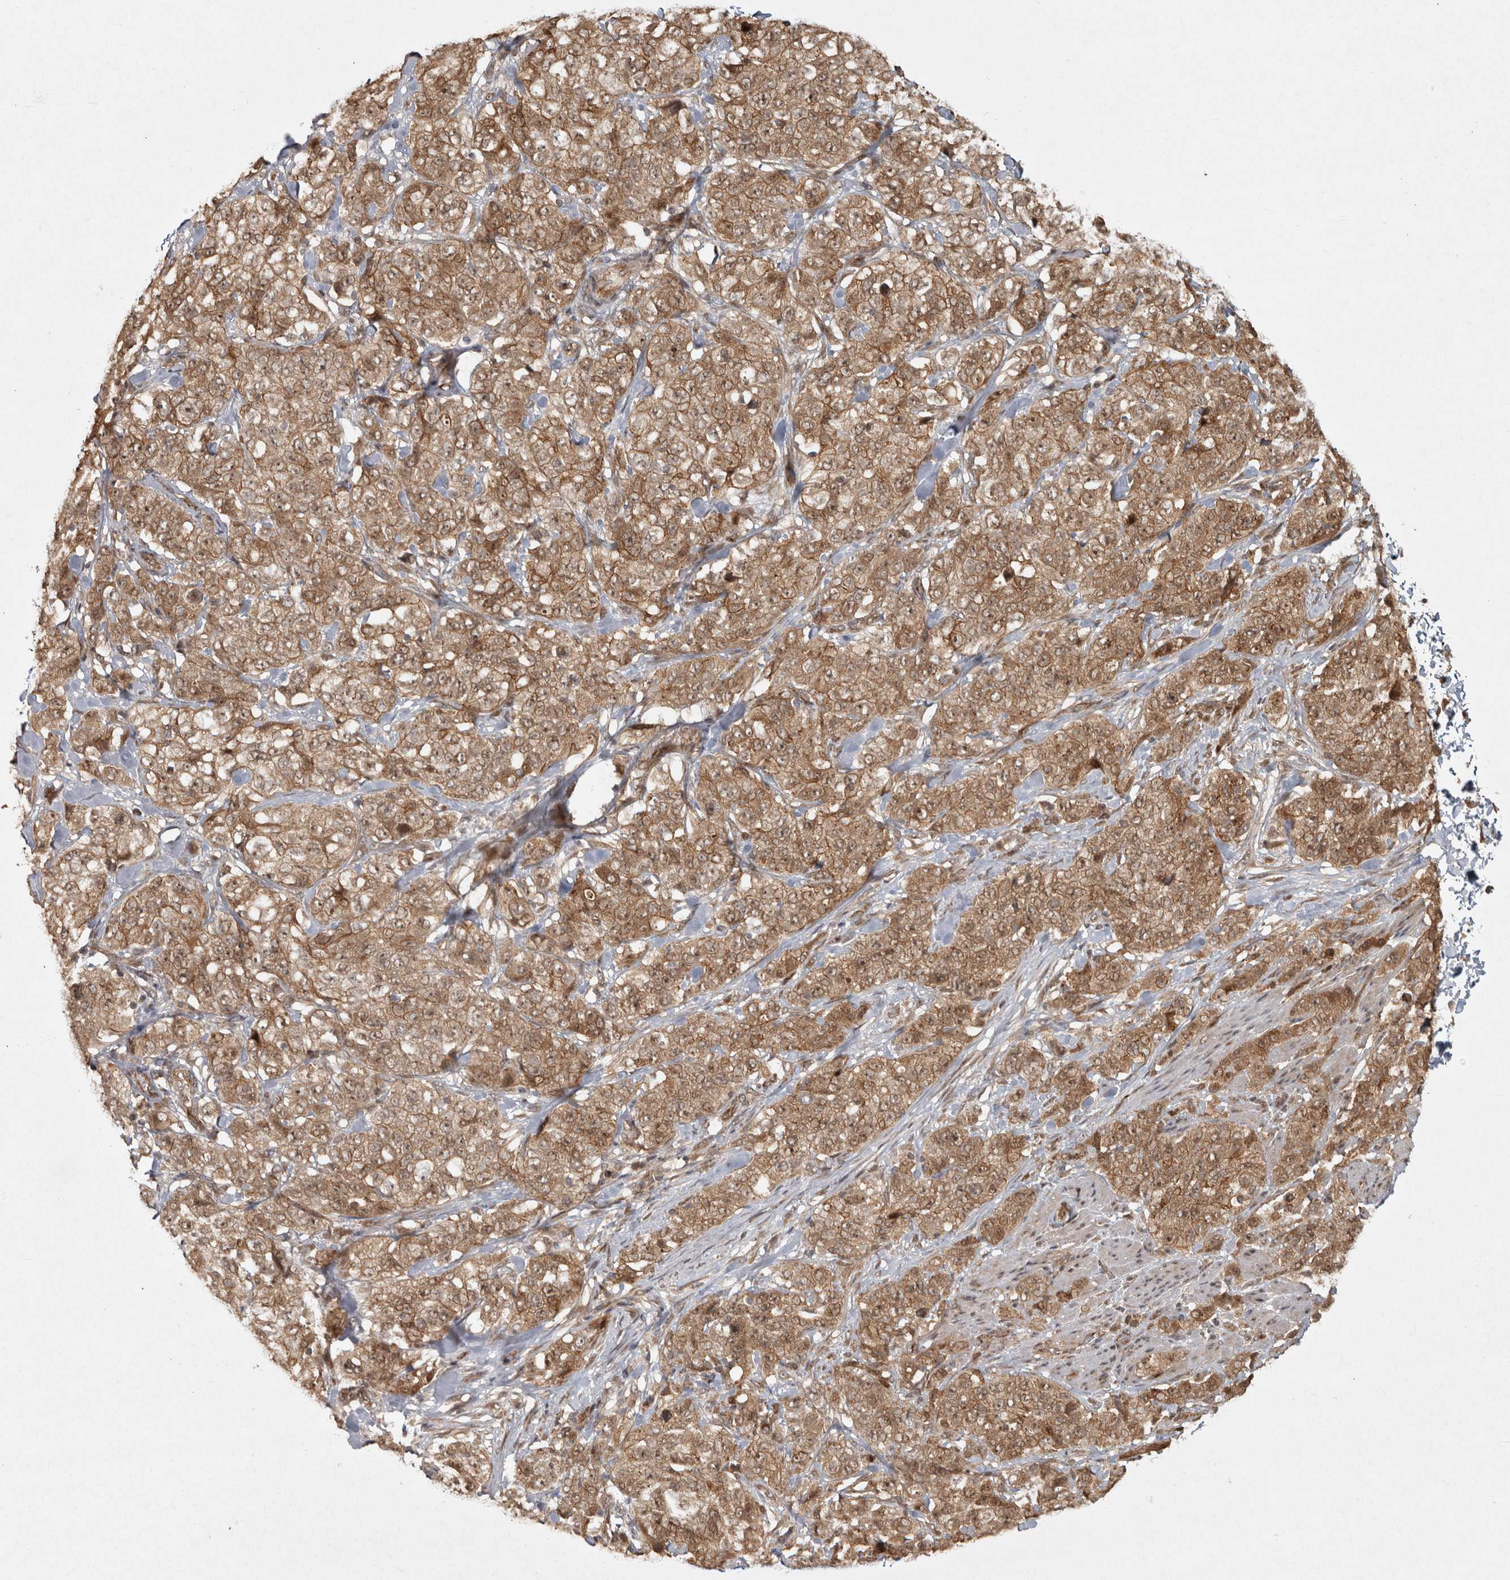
{"staining": {"intensity": "moderate", "quantity": ">75%", "location": "cytoplasmic/membranous"}, "tissue": "stomach cancer", "cell_type": "Tumor cells", "image_type": "cancer", "snomed": [{"axis": "morphology", "description": "Adenocarcinoma, NOS"}, {"axis": "topography", "description": "Stomach"}], "caption": "Immunohistochemistry (IHC) (DAB (3,3'-diaminobenzidine)) staining of human stomach adenocarcinoma reveals moderate cytoplasmic/membranous protein staining in approximately >75% of tumor cells.", "gene": "CAMSAP2", "patient": {"sex": "male", "age": 48}}